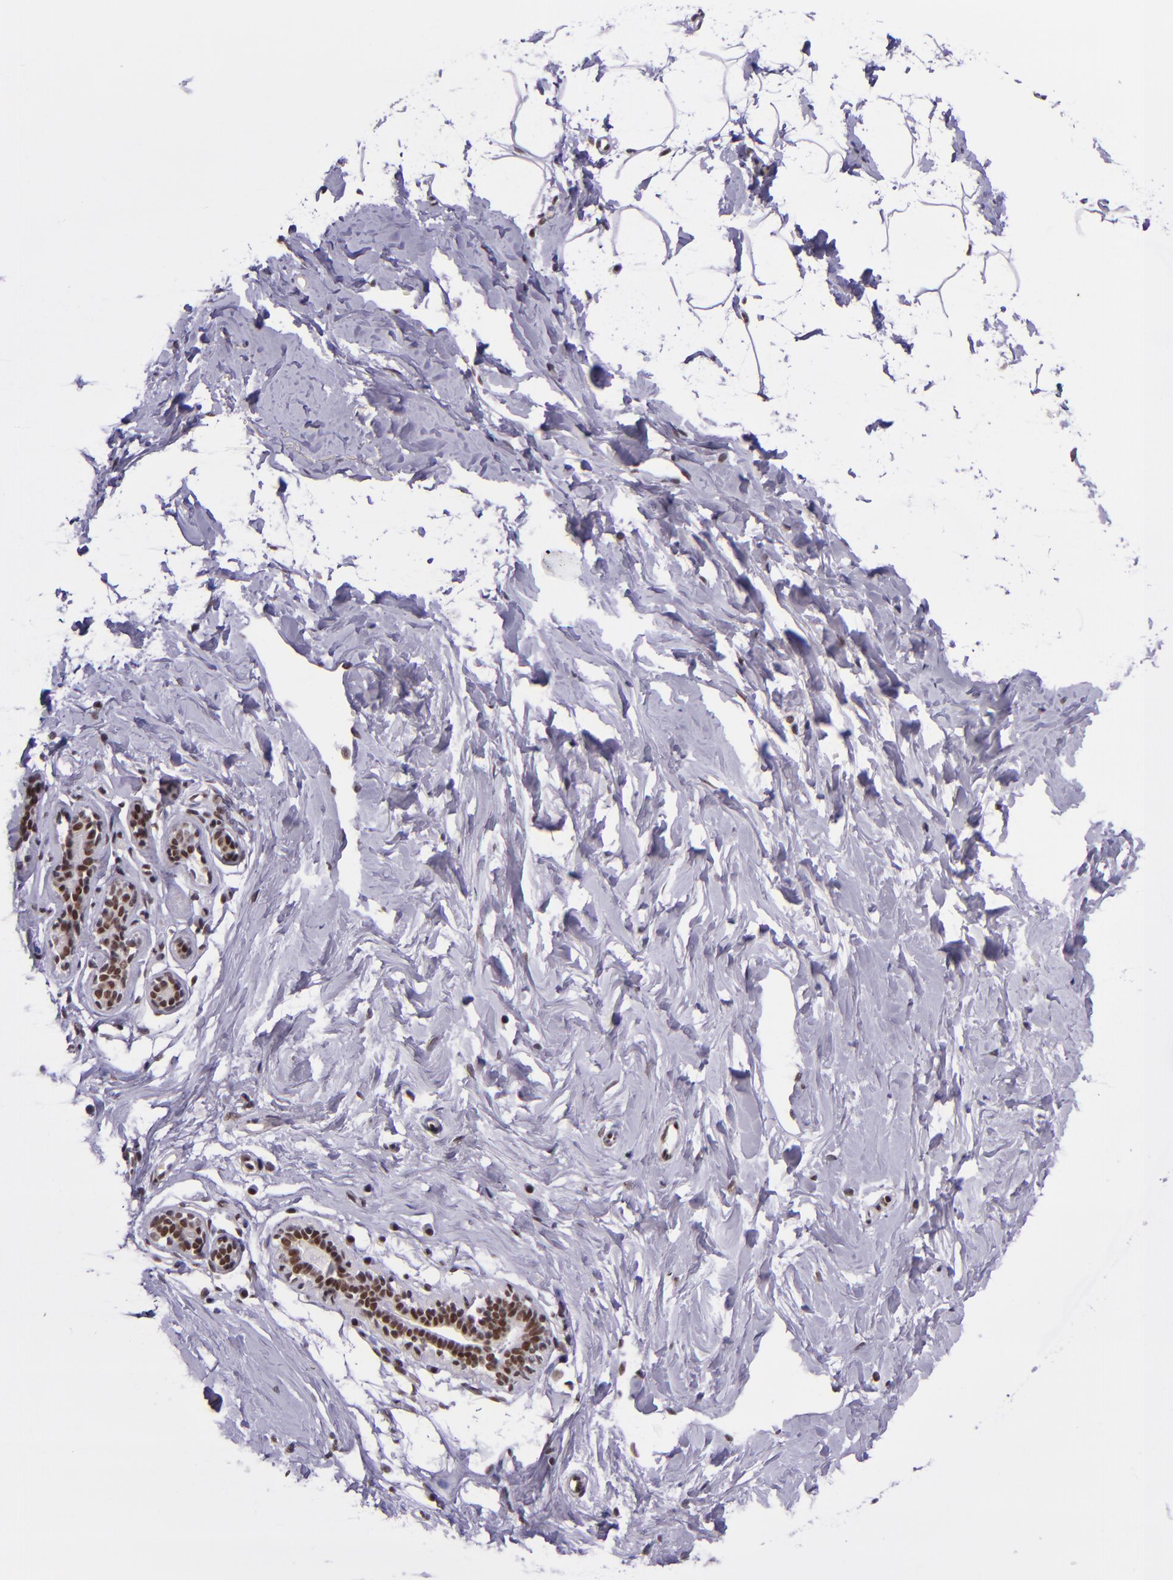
{"staining": {"intensity": "strong", "quantity": ">75%", "location": "nuclear"}, "tissue": "breast", "cell_type": "Adipocytes", "image_type": "normal", "snomed": [{"axis": "morphology", "description": "Normal tissue, NOS"}, {"axis": "topography", "description": "Breast"}], "caption": "Breast stained for a protein demonstrates strong nuclear positivity in adipocytes. Nuclei are stained in blue.", "gene": "GPKOW", "patient": {"sex": "female", "age": 23}}